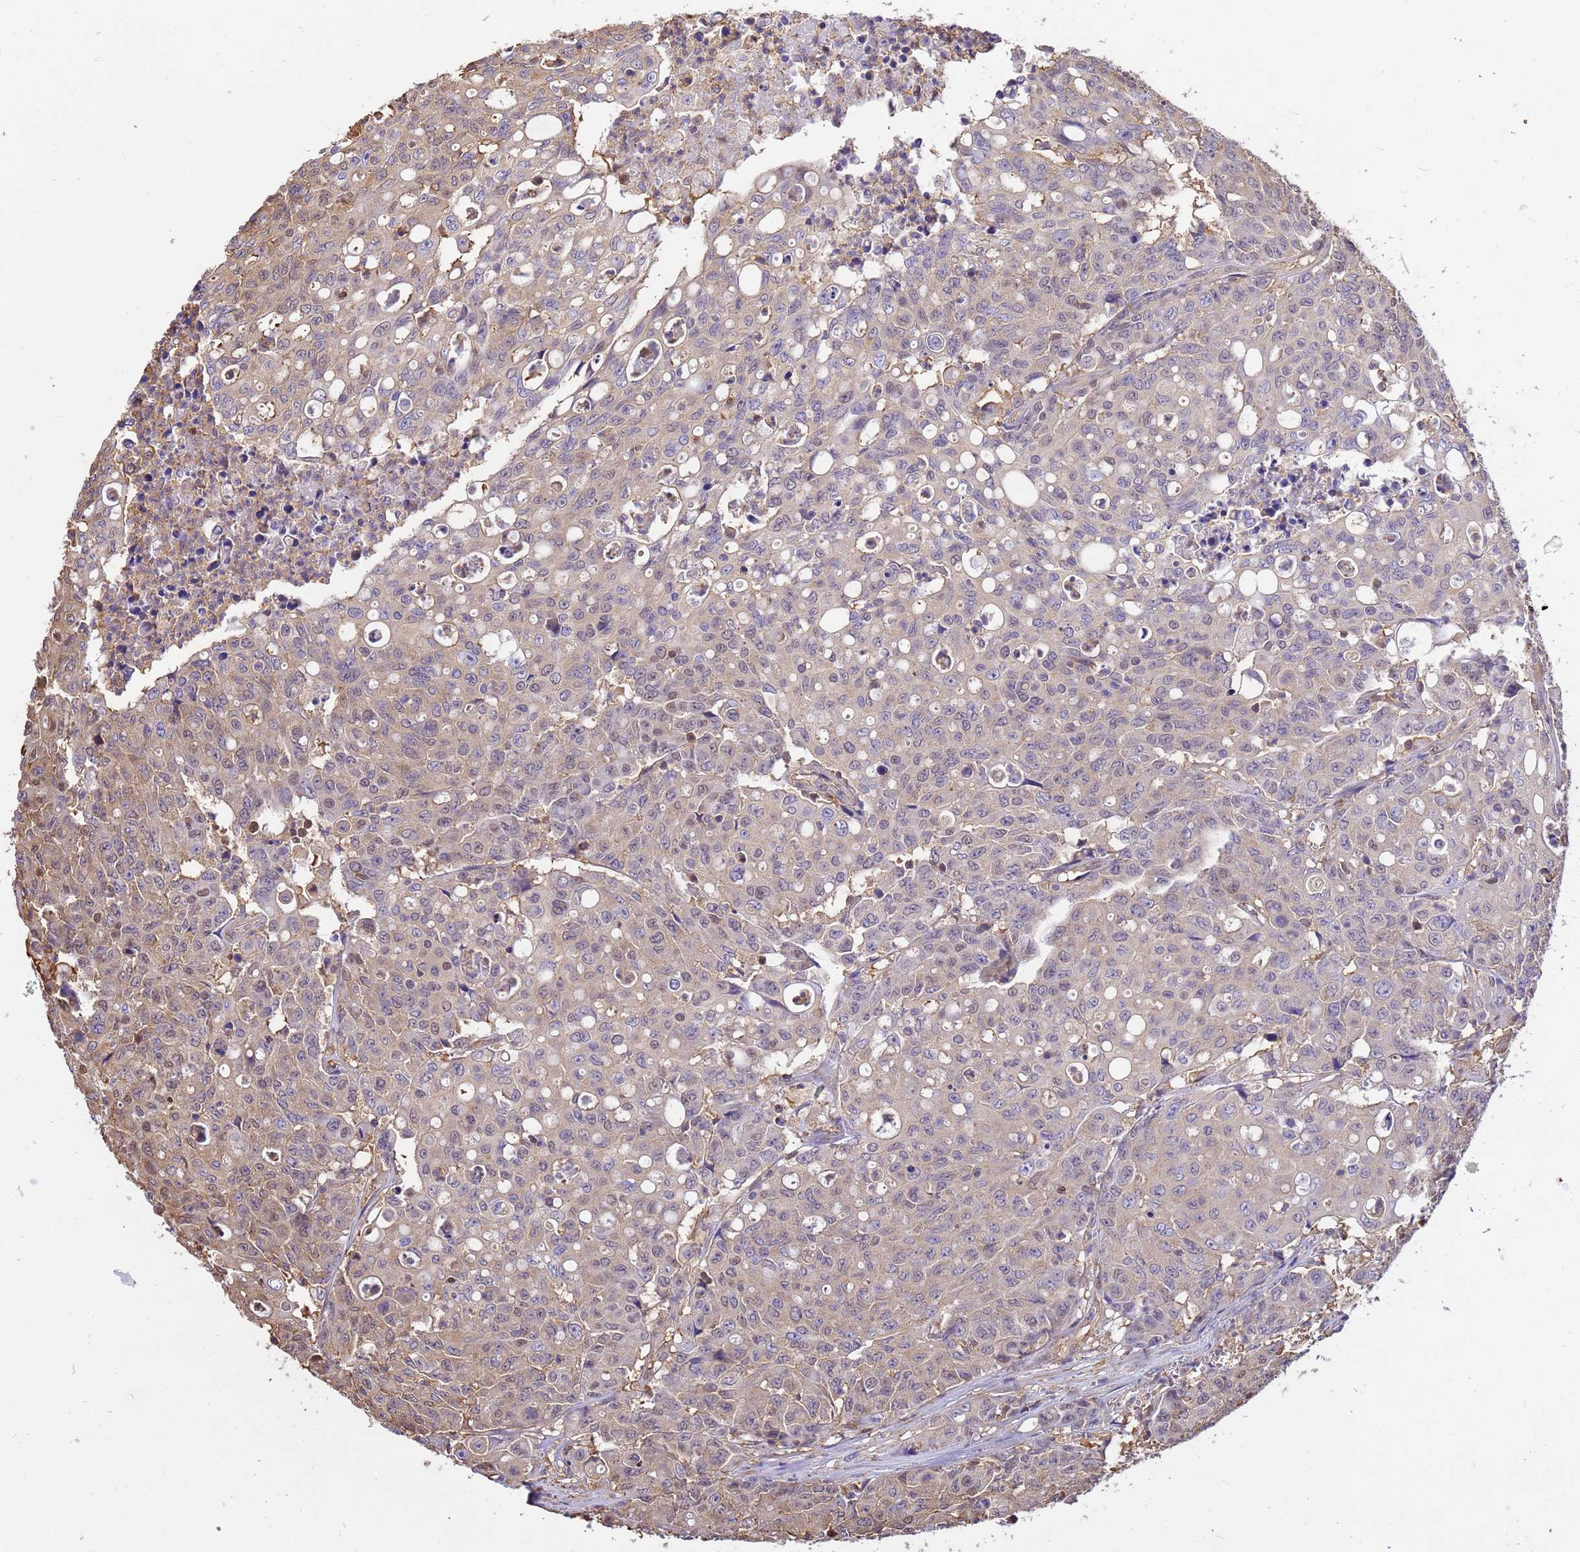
{"staining": {"intensity": "weak", "quantity": "25%-75%", "location": "nuclear"}, "tissue": "colorectal cancer", "cell_type": "Tumor cells", "image_type": "cancer", "snomed": [{"axis": "morphology", "description": "Adenocarcinoma, NOS"}, {"axis": "topography", "description": "Colon"}], "caption": "Brown immunohistochemical staining in adenocarcinoma (colorectal) displays weak nuclear expression in approximately 25%-75% of tumor cells. (DAB (3,3'-diaminobenzidine) = brown stain, brightfield microscopy at high magnification).", "gene": "WDR64", "patient": {"sex": "male", "age": 51}}